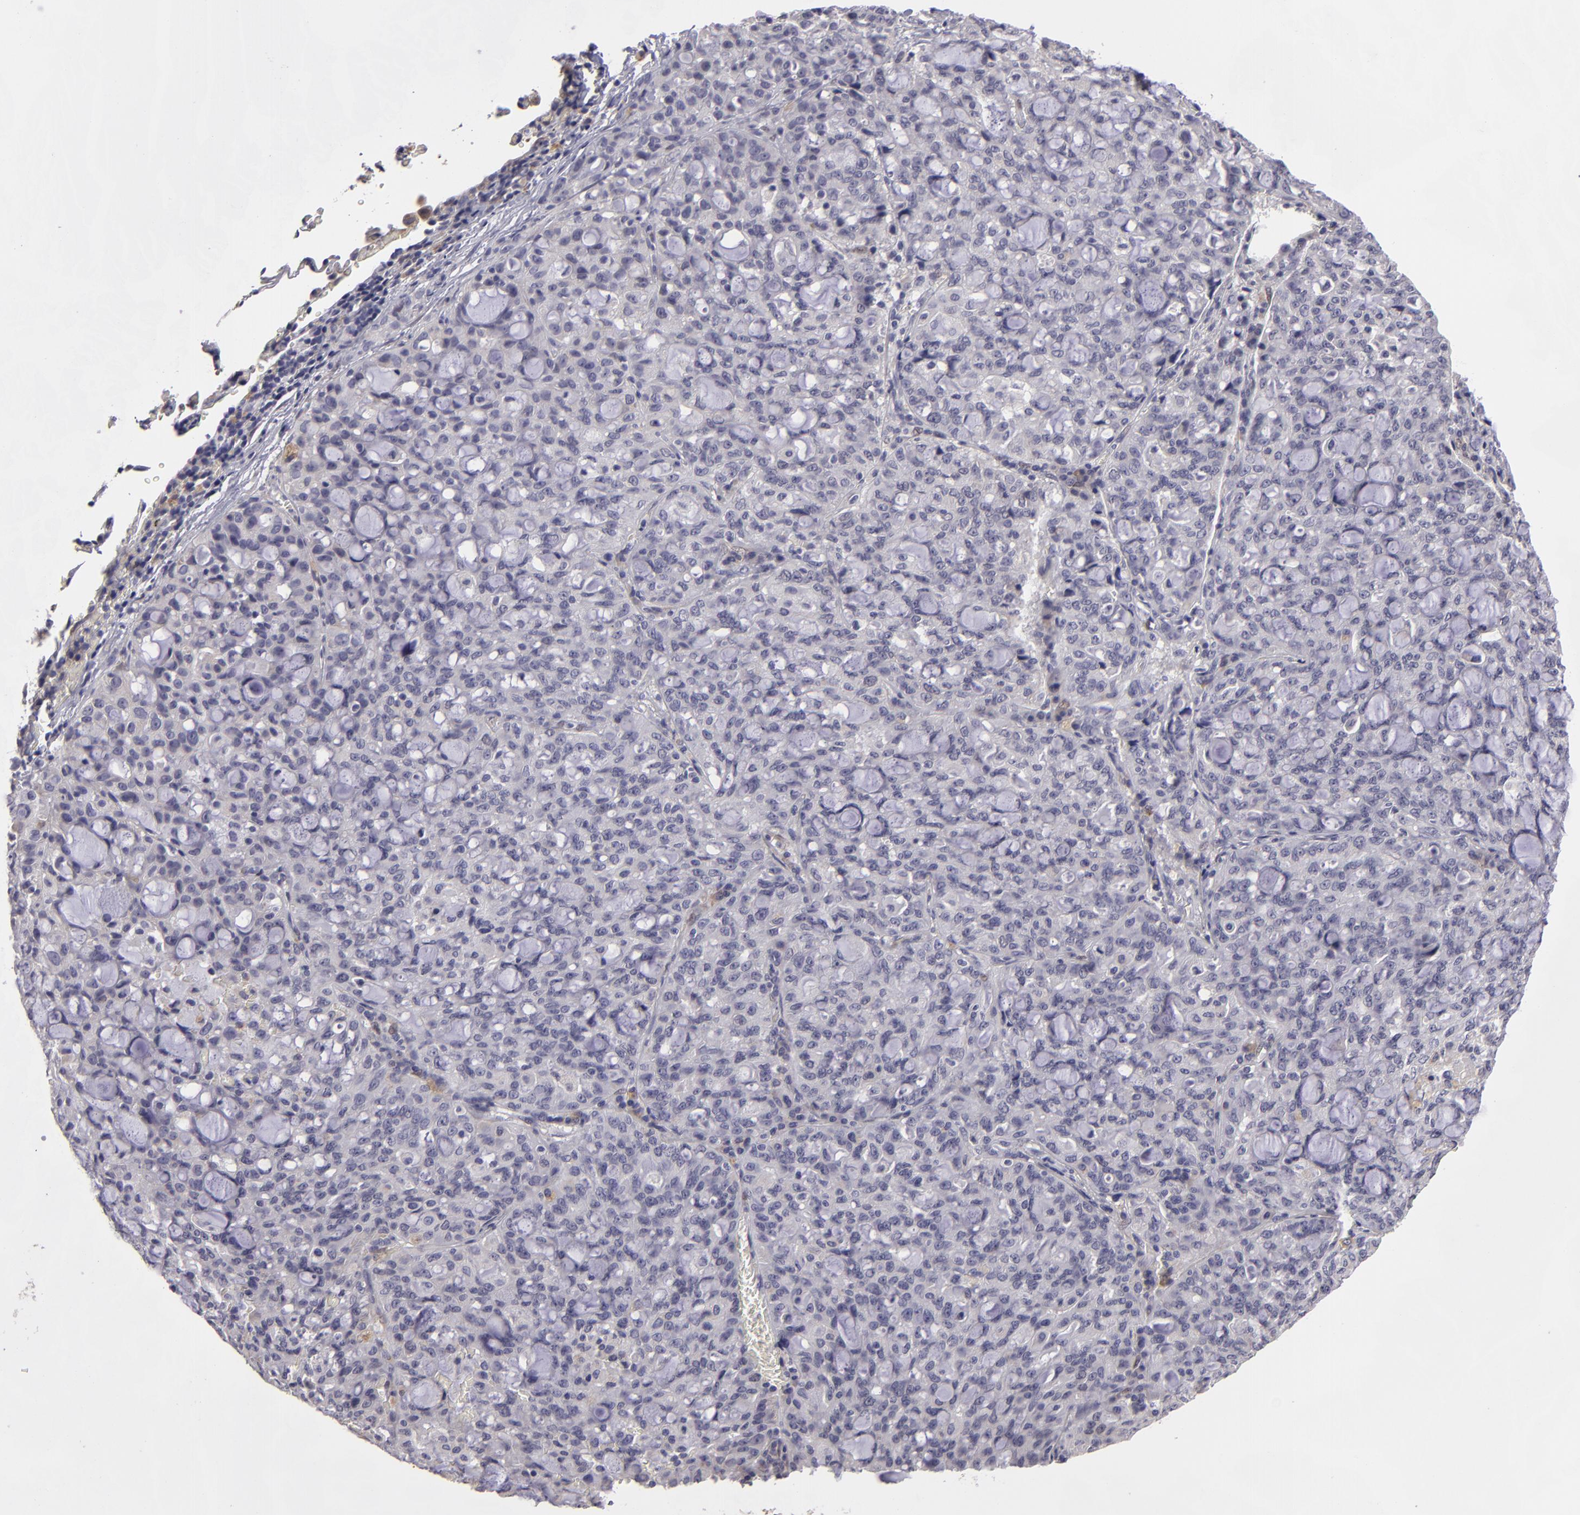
{"staining": {"intensity": "negative", "quantity": "none", "location": "none"}, "tissue": "lung cancer", "cell_type": "Tumor cells", "image_type": "cancer", "snomed": [{"axis": "morphology", "description": "Adenocarcinoma, NOS"}, {"axis": "topography", "description": "Lung"}], "caption": "Immunohistochemical staining of human lung cancer (adenocarcinoma) exhibits no significant positivity in tumor cells. (DAB immunohistochemistry (IHC) visualized using brightfield microscopy, high magnification).", "gene": "EFS", "patient": {"sex": "female", "age": 44}}